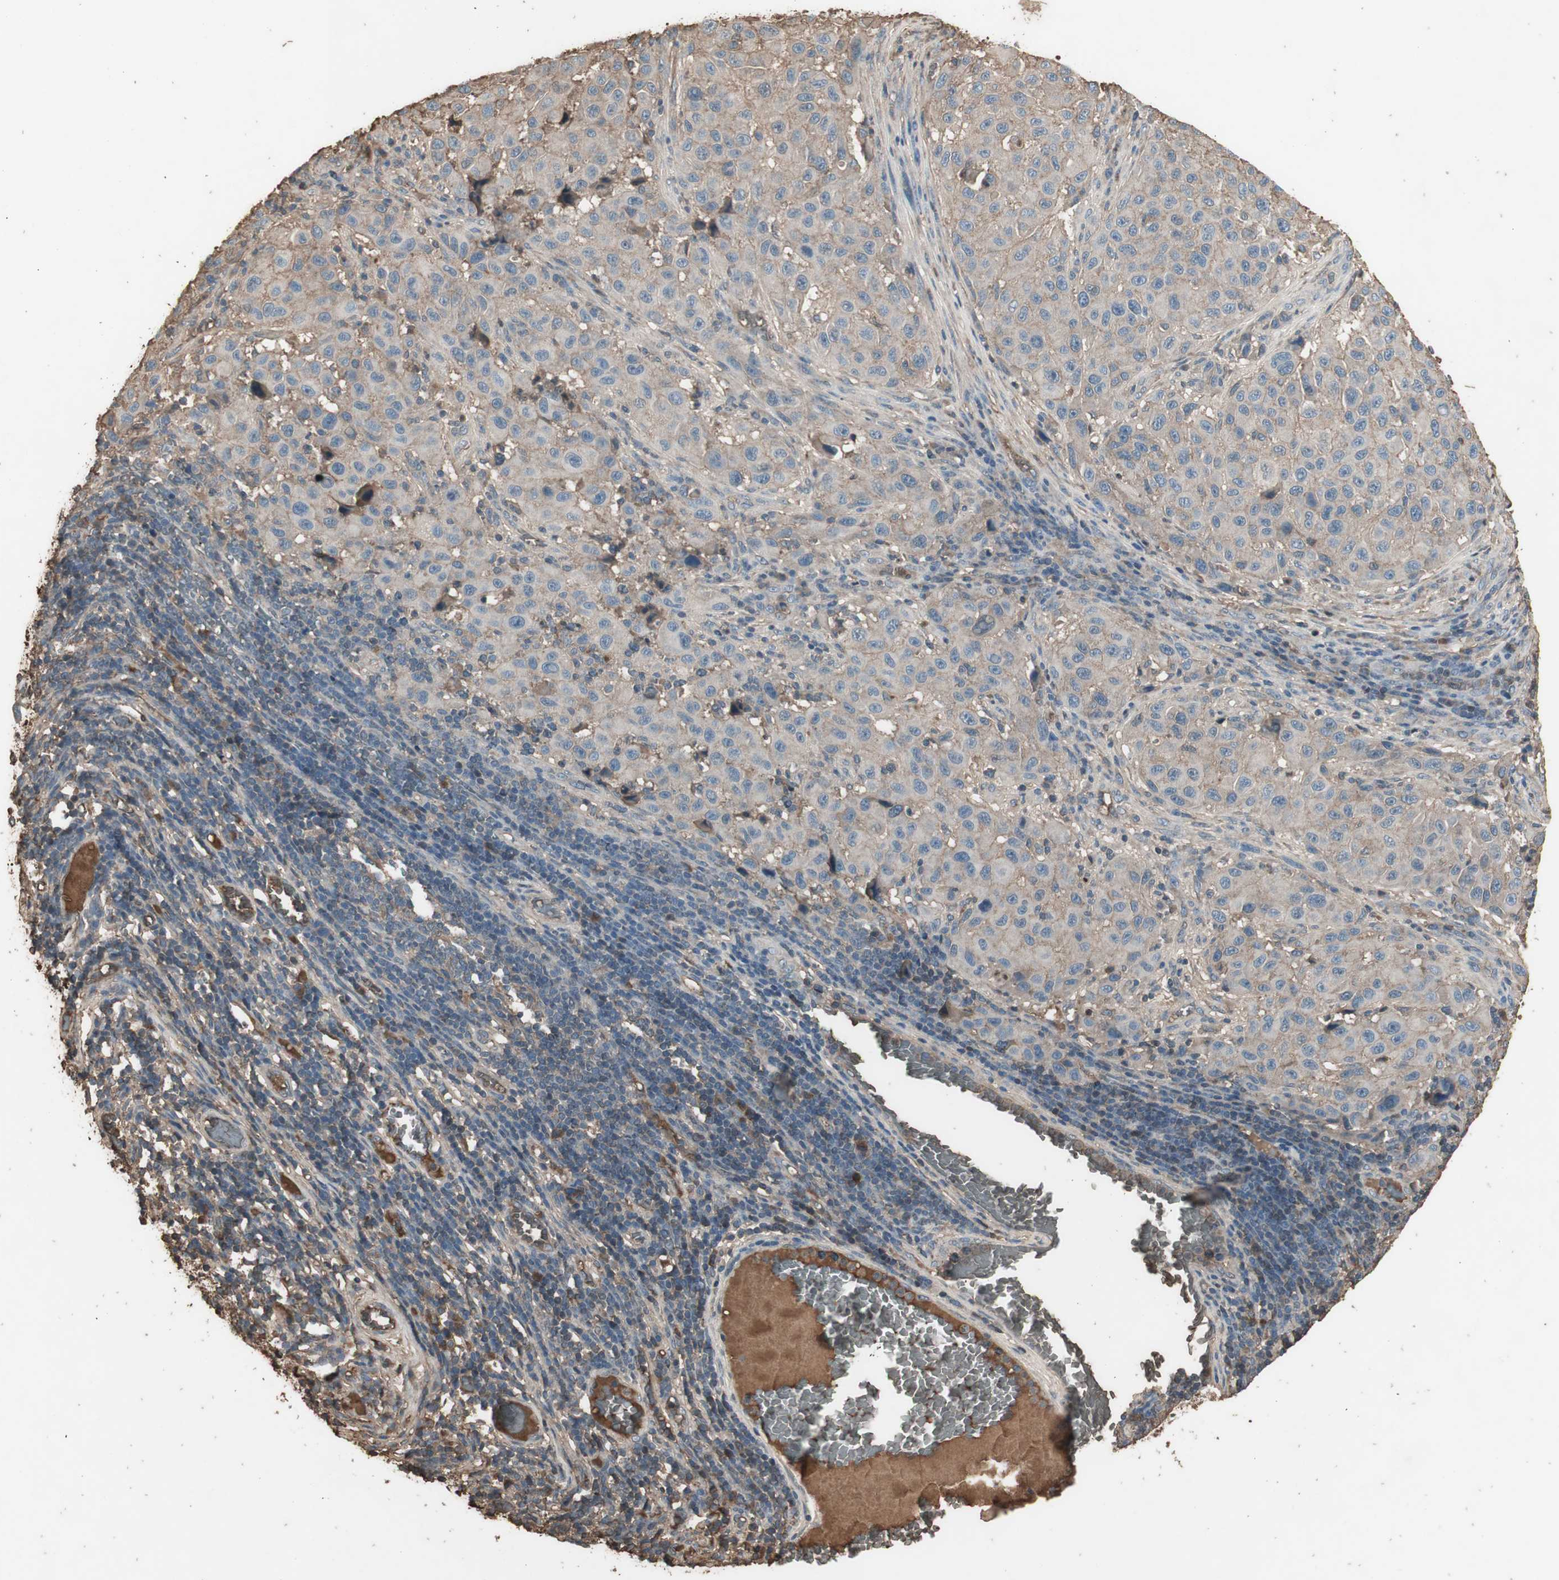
{"staining": {"intensity": "weak", "quantity": ">75%", "location": "cytoplasmic/membranous"}, "tissue": "melanoma", "cell_type": "Tumor cells", "image_type": "cancer", "snomed": [{"axis": "morphology", "description": "Malignant melanoma, Metastatic site"}, {"axis": "topography", "description": "Lymph node"}], "caption": "This is an image of IHC staining of malignant melanoma (metastatic site), which shows weak staining in the cytoplasmic/membranous of tumor cells.", "gene": "MMP14", "patient": {"sex": "male", "age": 61}}